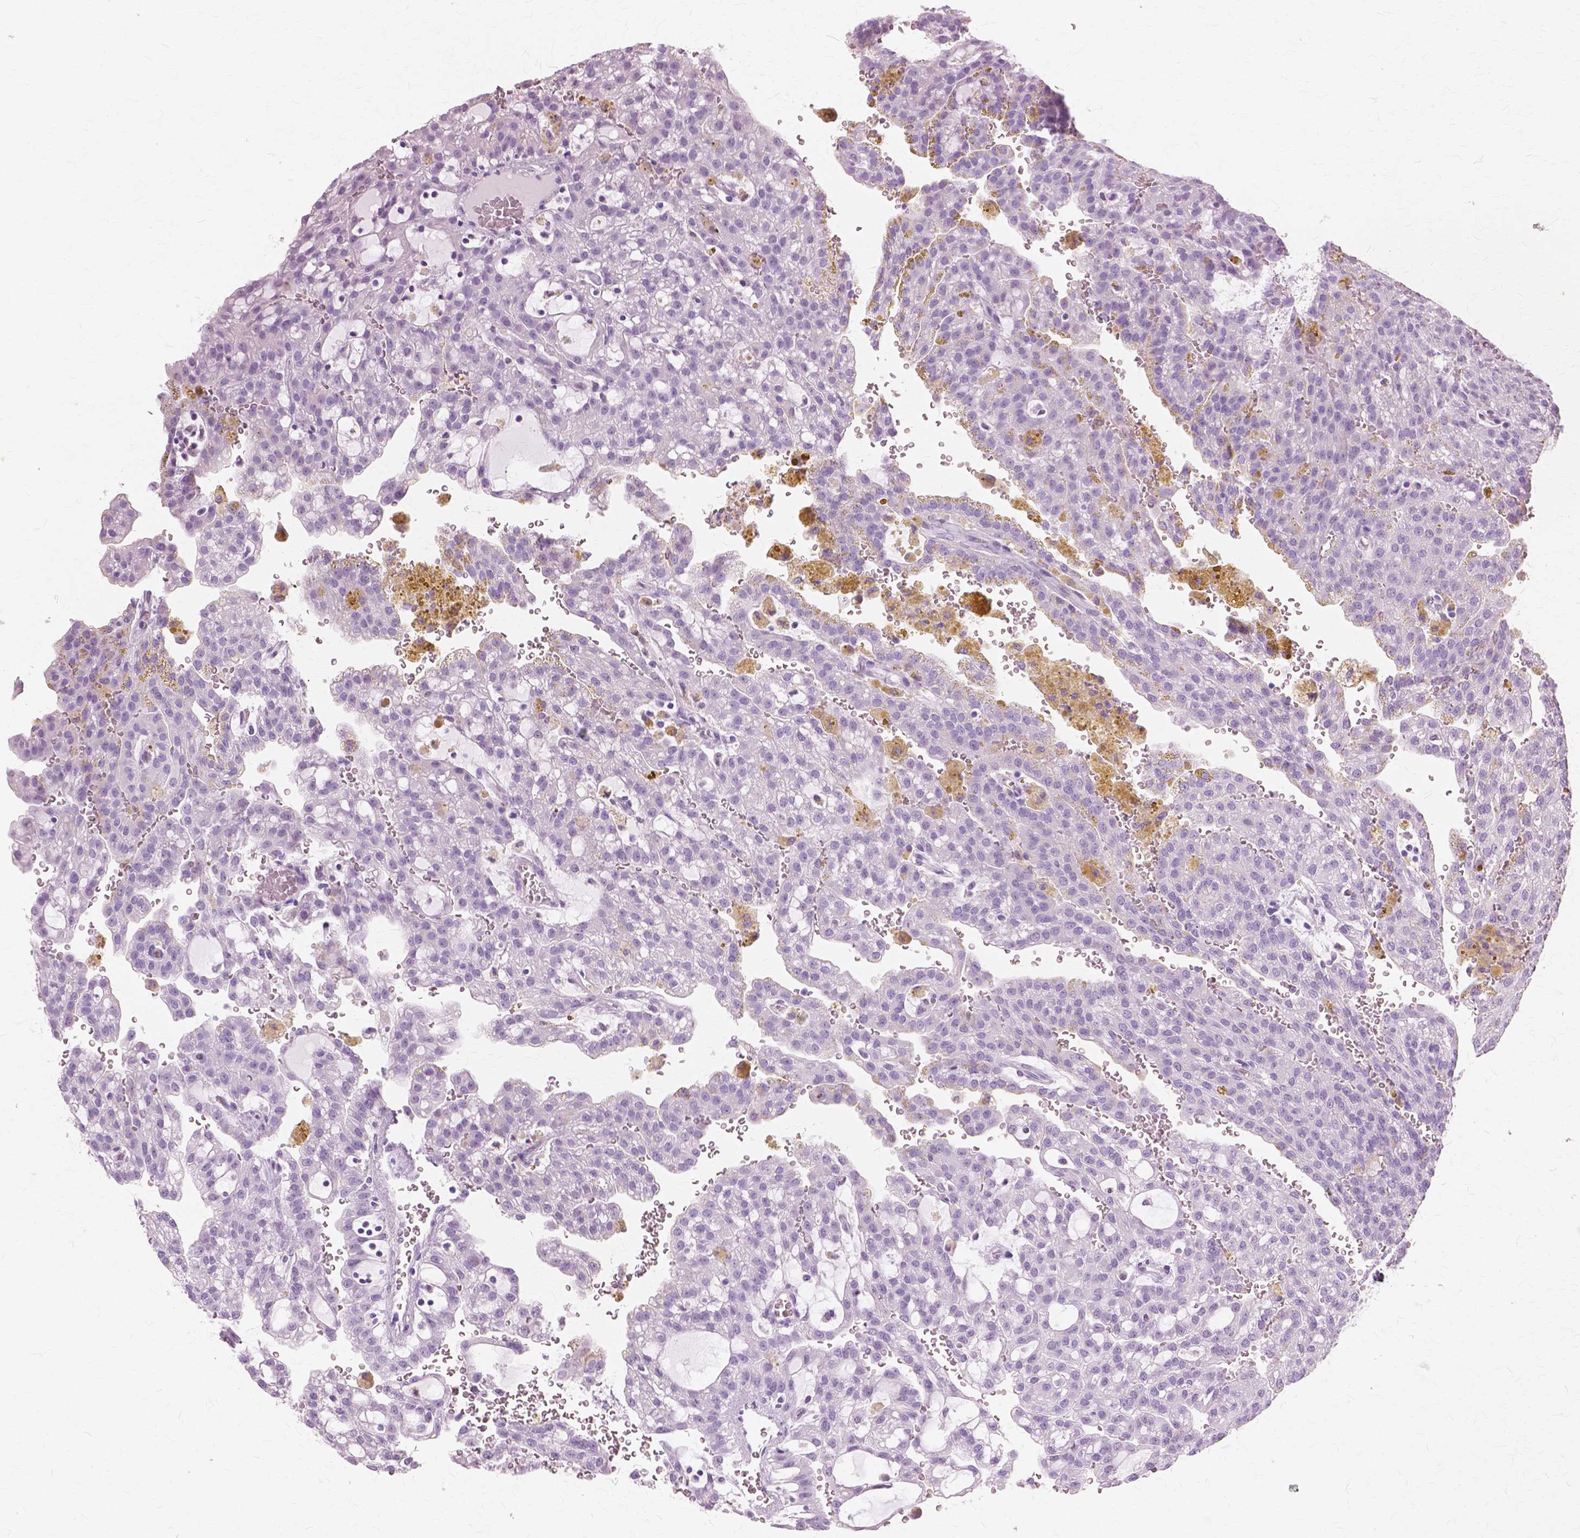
{"staining": {"intensity": "negative", "quantity": "none", "location": "none"}, "tissue": "renal cancer", "cell_type": "Tumor cells", "image_type": "cancer", "snomed": [{"axis": "morphology", "description": "Adenocarcinoma, NOS"}, {"axis": "topography", "description": "Kidney"}], "caption": "Immunohistochemical staining of human renal adenocarcinoma demonstrates no significant positivity in tumor cells.", "gene": "SFTPD", "patient": {"sex": "male", "age": 63}}